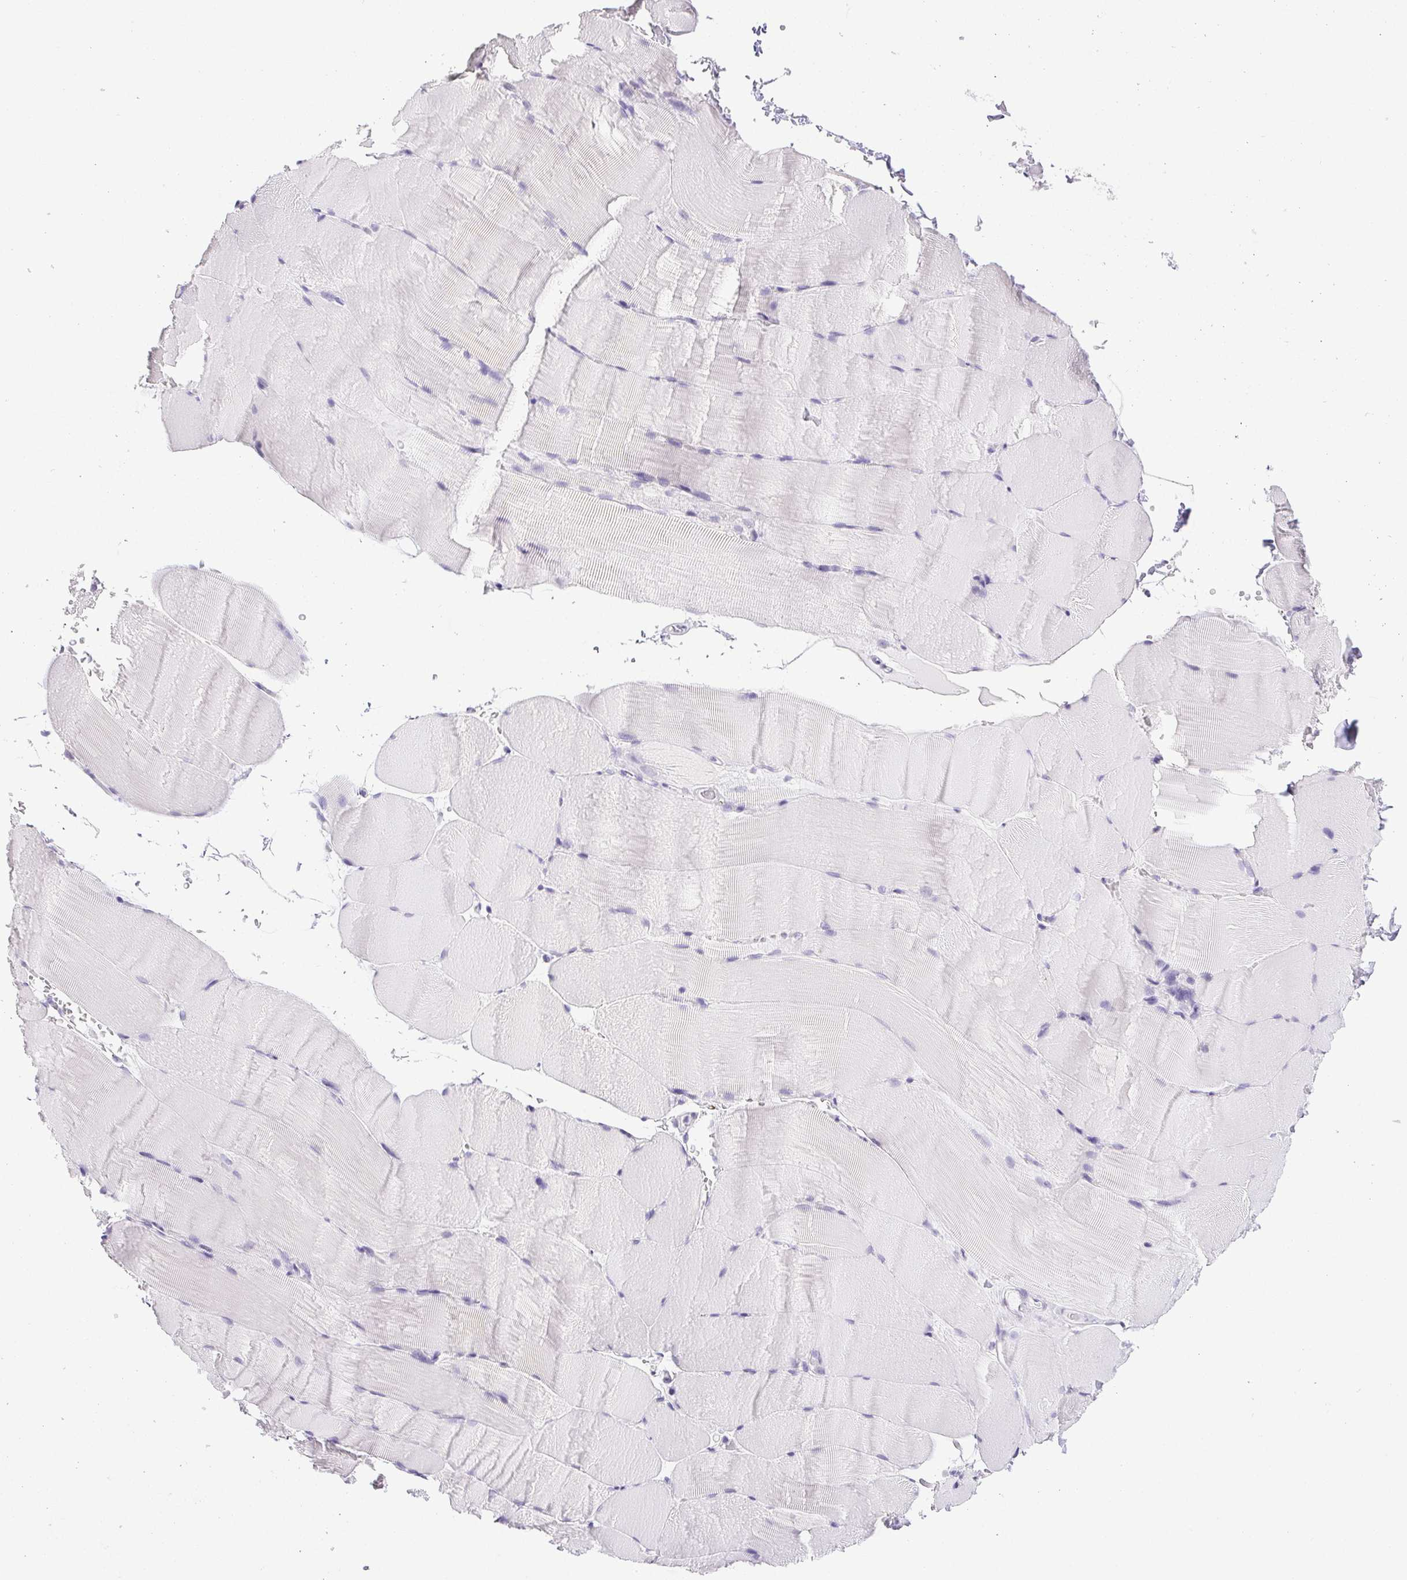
{"staining": {"intensity": "negative", "quantity": "none", "location": "none"}, "tissue": "skeletal muscle", "cell_type": "Myocytes", "image_type": "normal", "snomed": [{"axis": "morphology", "description": "Normal tissue, NOS"}, {"axis": "topography", "description": "Skeletal muscle"}], "caption": "High magnification brightfield microscopy of benign skeletal muscle stained with DAB (3,3'-diaminobenzidine) (brown) and counterstained with hematoxylin (blue): myocytes show no significant expression. The staining is performed using DAB (3,3'-diaminobenzidine) brown chromogen with nuclei counter-stained in using hematoxylin.", "gene": "HLA", "patient": {"sex": "female", "age": 37}}